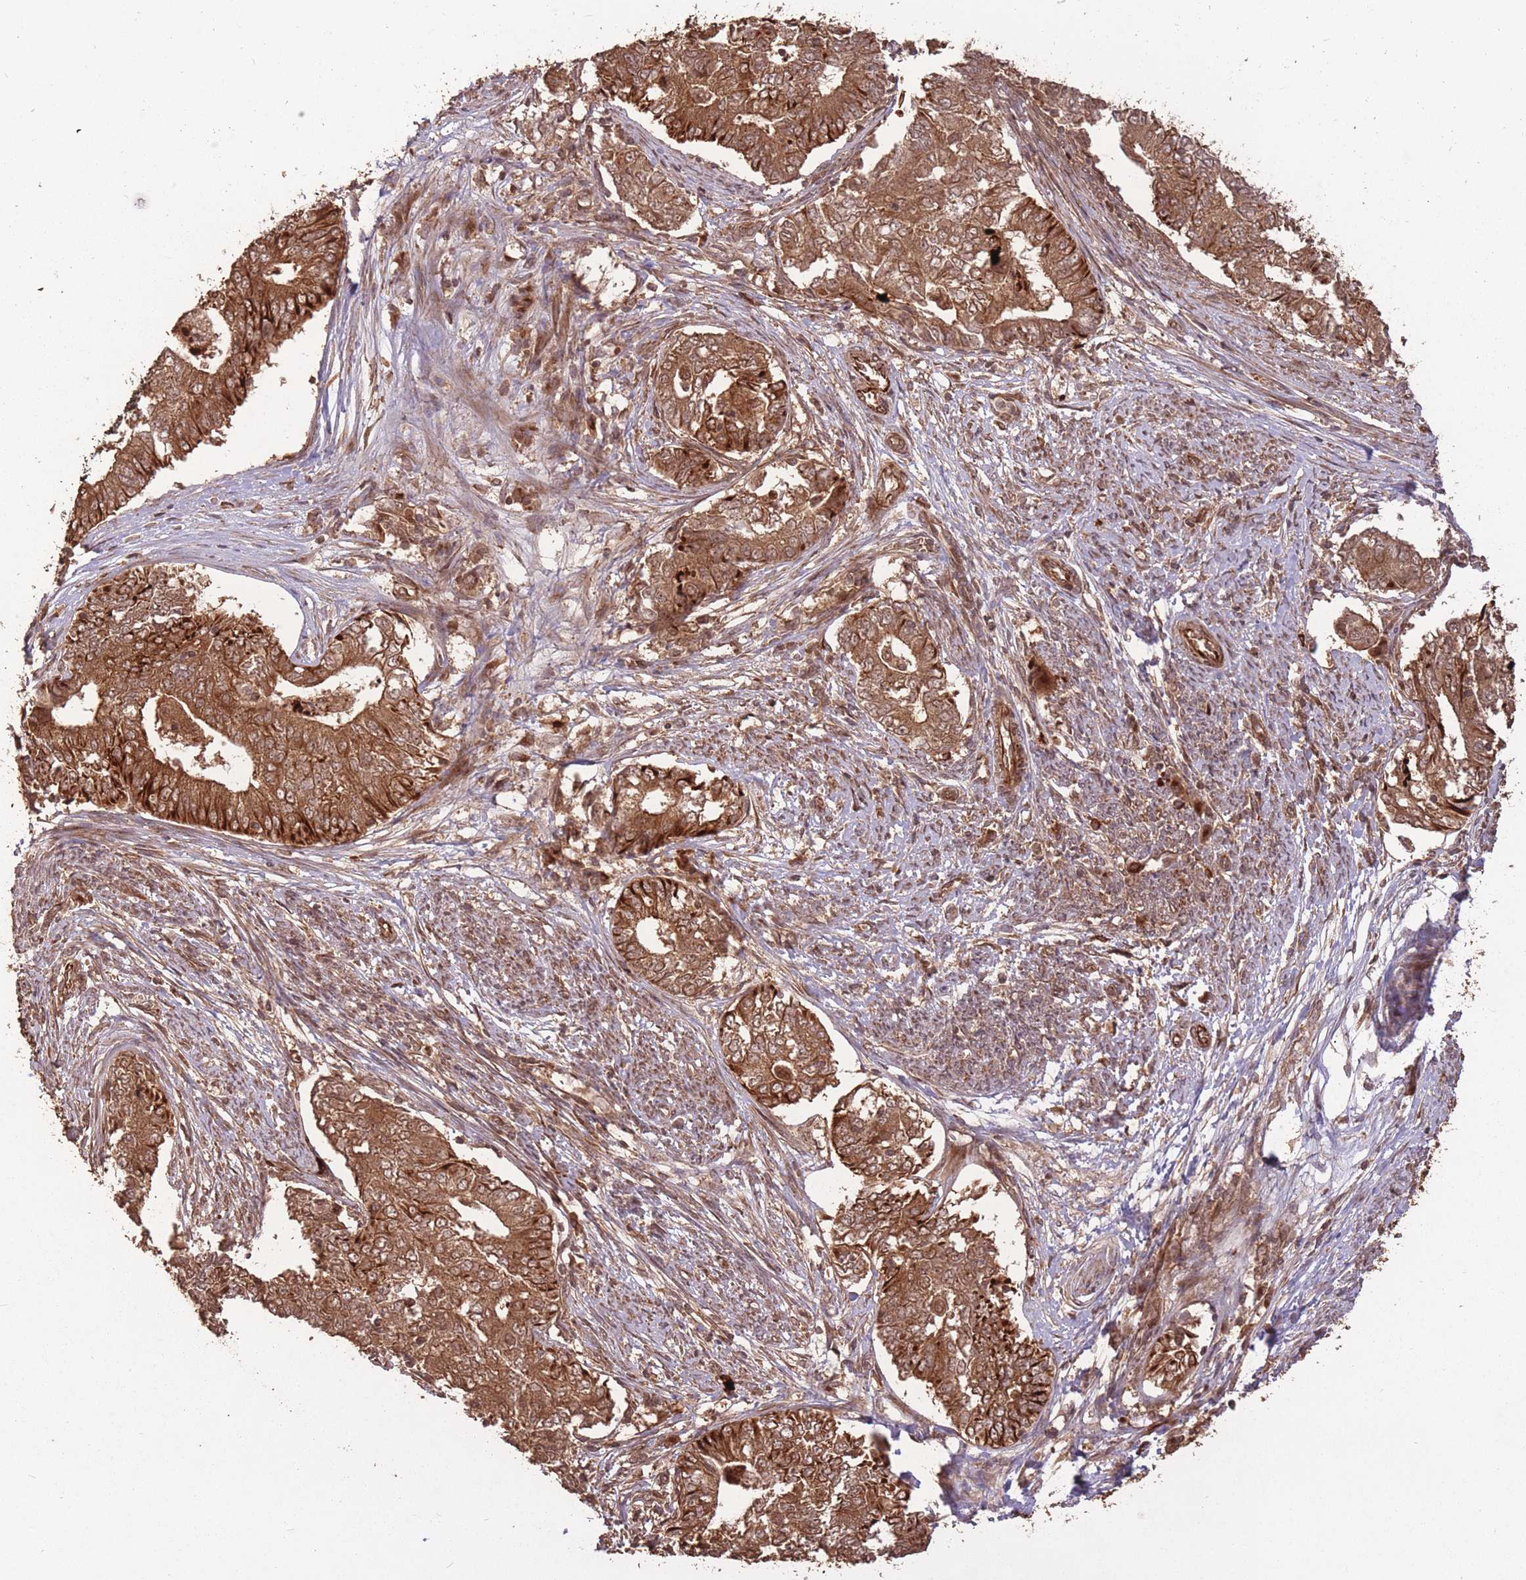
{"staining": {"intensity": "strong", "quantity": ">75%", "location": "cytoplasmic/membranous,nuclear"}, "tissue": "endometrial cancer", "cell_type": "Tumor cells", "image_type": "cancer", "snomed": [{"axis": "morphology", "description": "Adenocarcinoma, NOS"}, {"axis": "topography", "description": "Endometrium"}], "caption": "Immunohistochemical staining of human adenocarcinoma (endometrial) reveals strong cytoplasmic/membranous and nuclear protein expression in approximately >75% of tumor cells.", "gene": "ERBB3", "patient": {"sex": "female", "age": 62}}